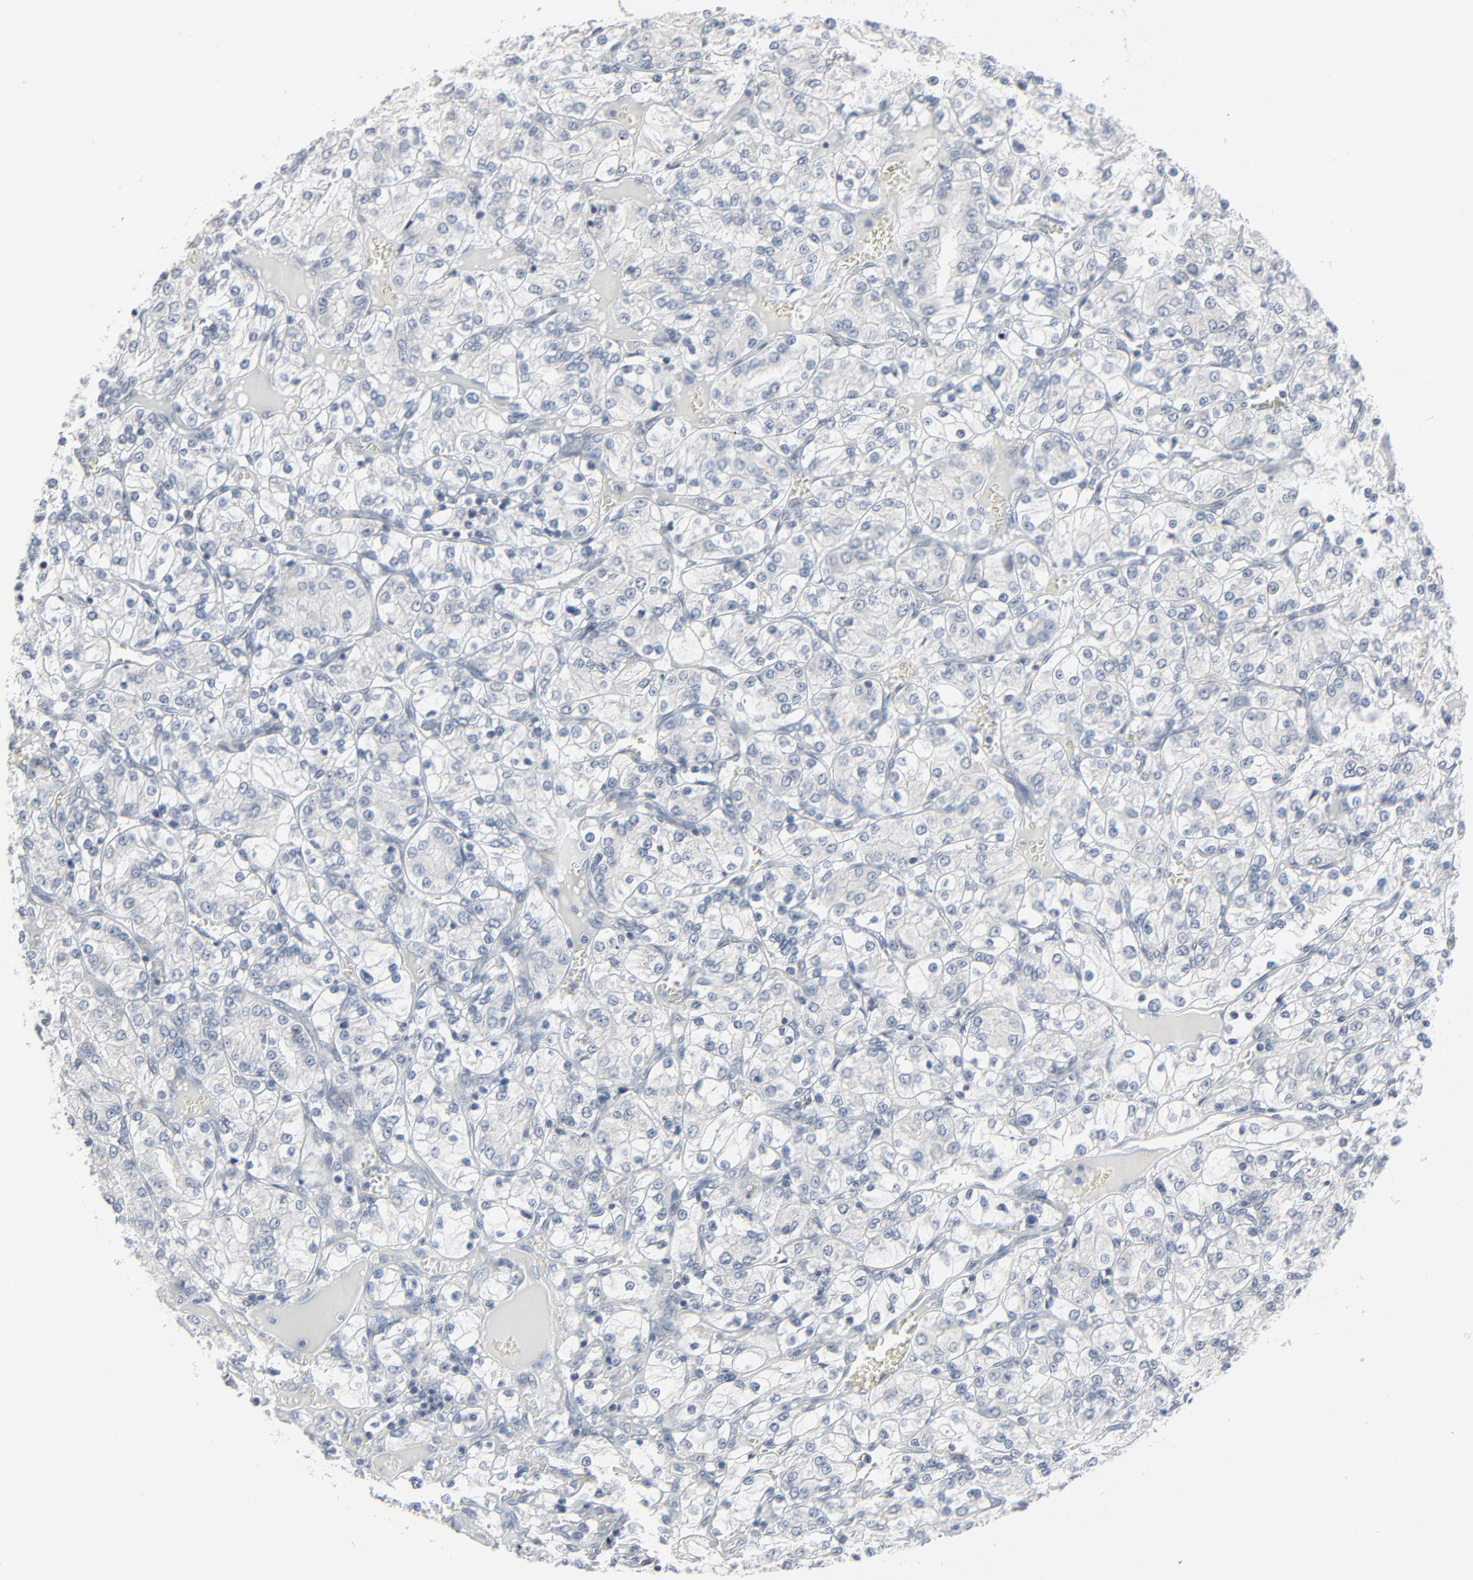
{"staining": {"intensity": "negative", "quantity": "none", "location": "none"}, "tissue": "renal cancer", "cell_type": "Tumor cells", "image_type": "cancer", "snomed": [{"axis": "morphology", "description": "Adenocarcinoma, NOS"}, {"axis": "topography", "description": "Kidney"}], "caption": "A high-resolution micrograph shows IHC staining of renal cancer (adenocarcinoma), which reveals no significant staining in tumor cells. Nuclei are stained in blue.", "gene": "SAGE1", "patient": {"sex": "female", "age": 62}}